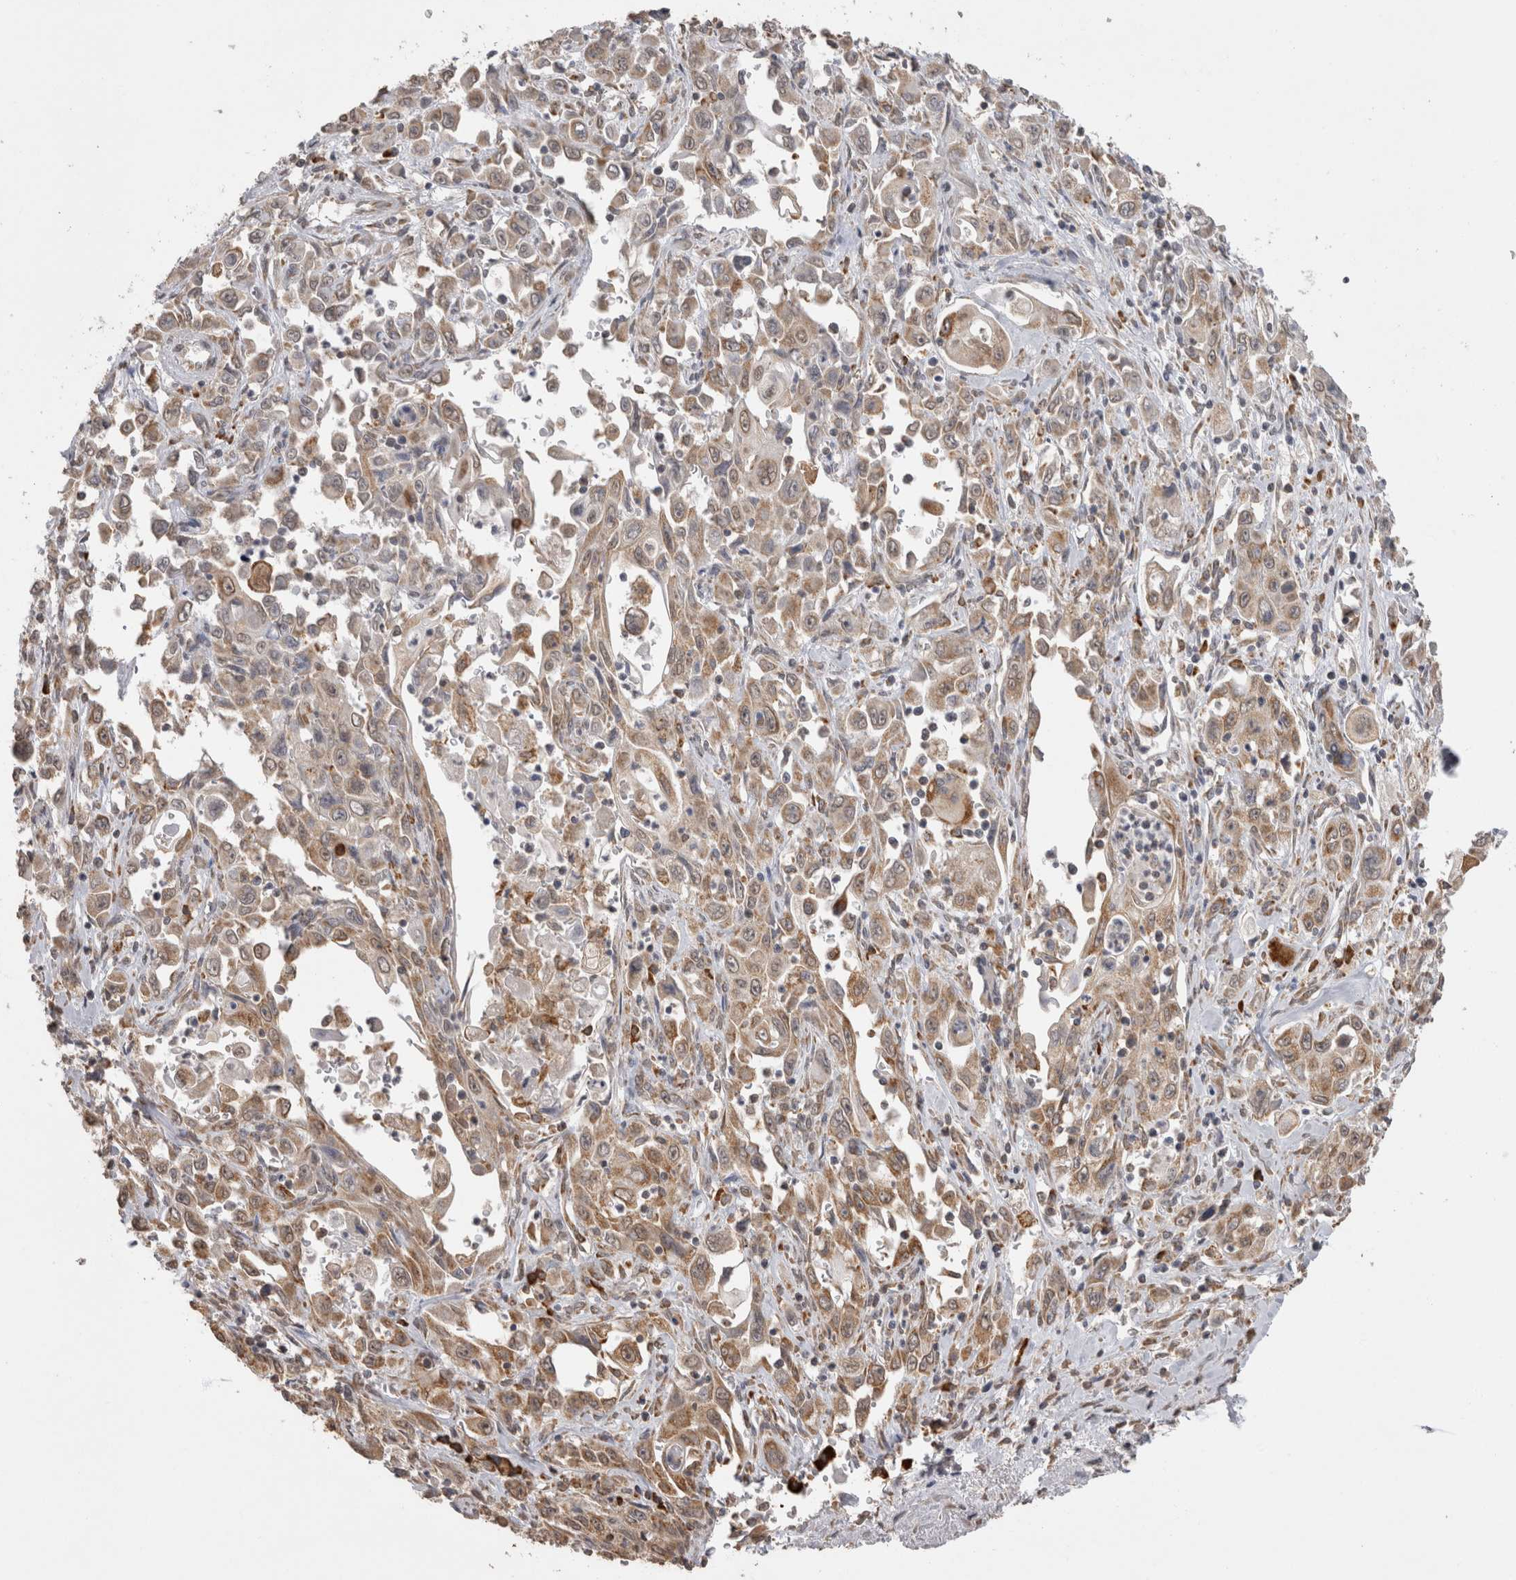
{"staining": {"intensity": "weak", "quantity": ">75%", "location": "cytoplasmic/membranous"}, "tissue": "pancreatic cancer", "cell_type": "Tumor cells", "image_type": "cancer", "snomed": [{"axis": "morphology", "description": "Adenocarcinoma, NOS"}, {"axis": "topography", "description": "Pancreas"}], "caption": "Immunohistochemical staining of human pancreatic cancer displays low levels of weak cytoplasmic/membranous staining in about >75% of tumor cells. The protein of interest is stained brown, and the nuclei are stained in blue (DAB (3,3'-diaminobenzidine) IHC with brightfield microscopy, high magnification).", "gene": "NOMO1", "patient": {"sex": "male", "age": 70}}